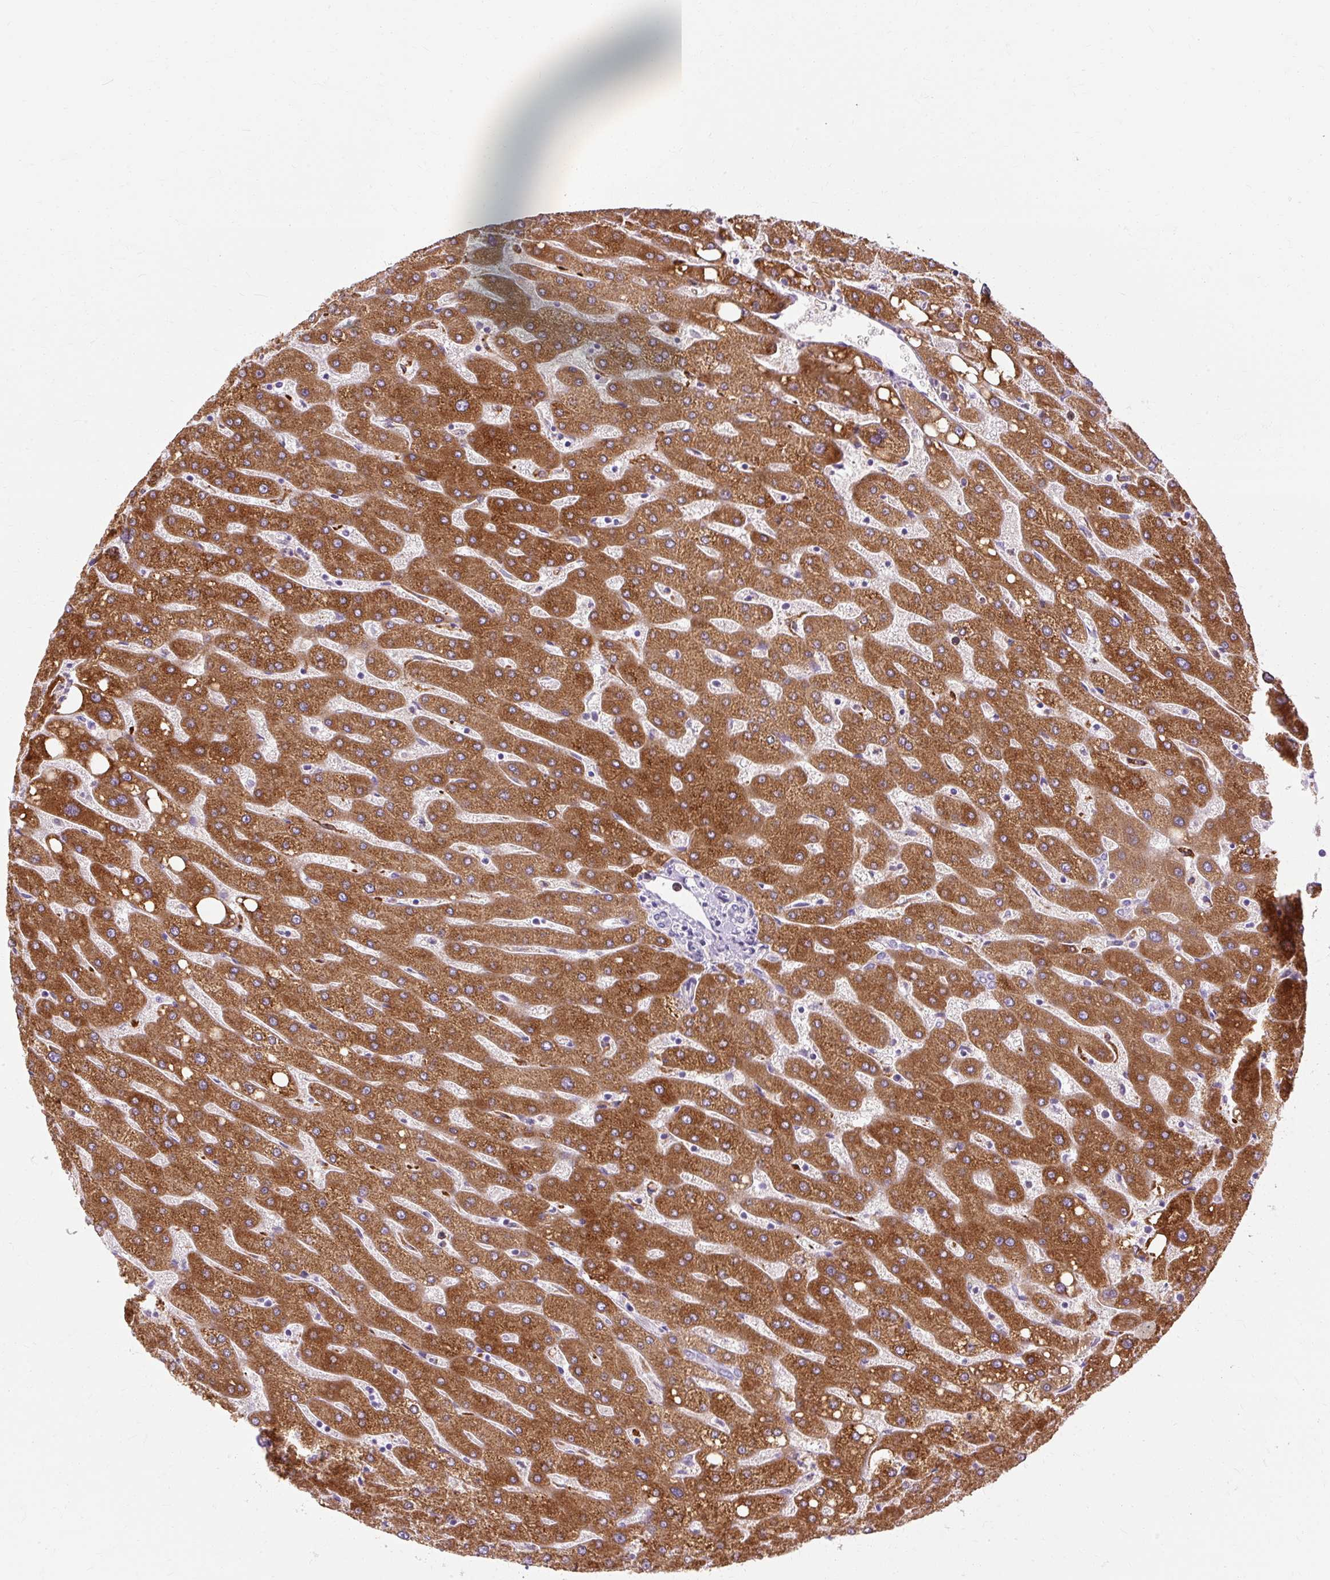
{"staining": {"intensity": "negative", "quantity": "none", "location": "none"}, "tissue": "liver", "cell_type": "Cholangiocytes", "image_type": "normal", "snomed": [{"axis": "morphology", "description": "Normal tissue, NOS"}, {"axis": "topography", "description": "Liver"}], "caption": "This is an immunohistochemistry (IHC) photomicrograph of benign liver. There is no positivity in cholangiocytes.", "gene": "HSD11B1", "patient": {"sex": "male", "age": 67}}